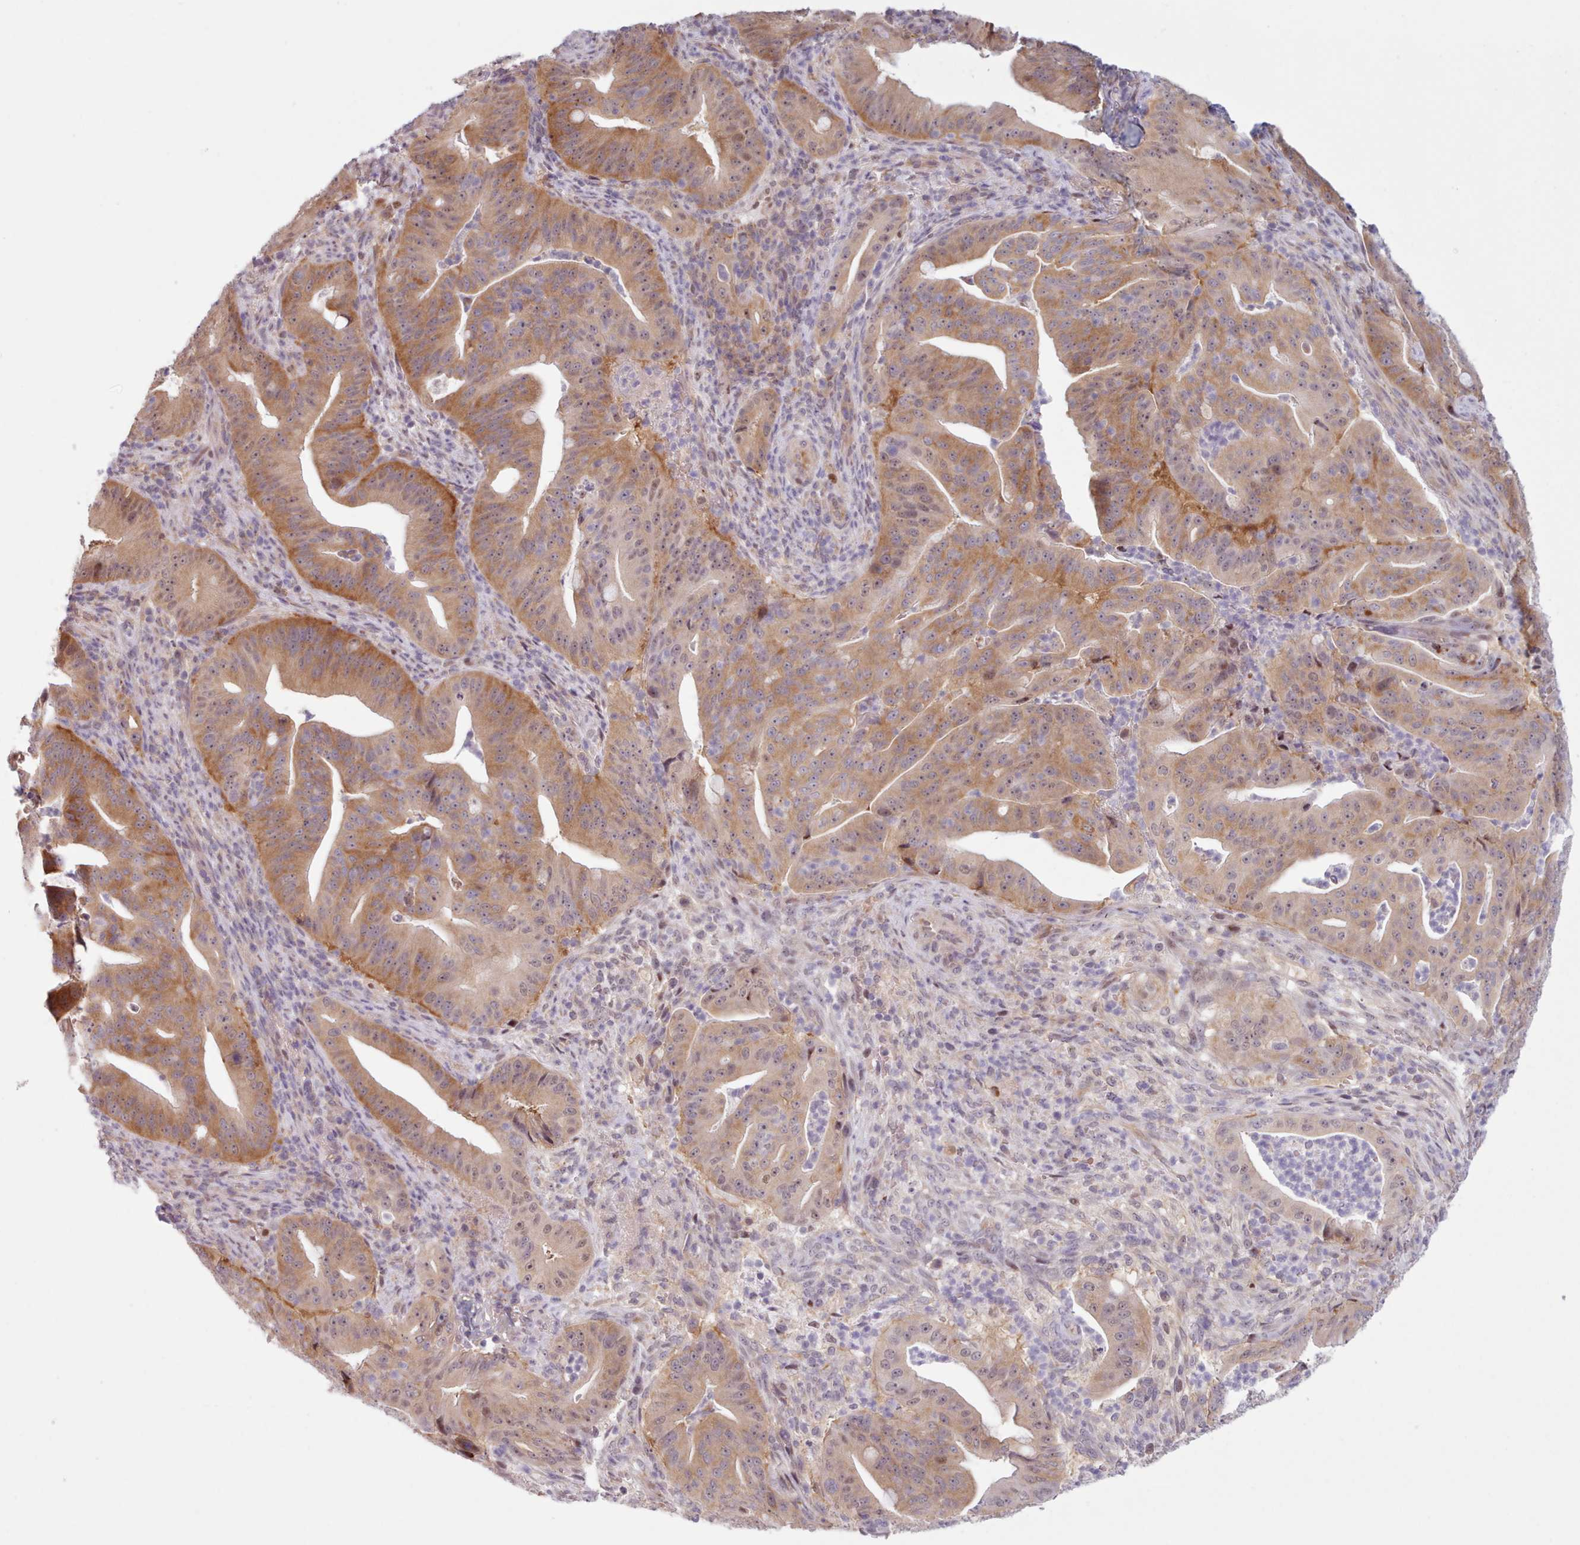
{"staining": {"intensity": "moderate", "quantity": "25%-75%", "location": "cytoplasmic/membranous"}, "tissue": "pancreatic cancer", "cell_type": "Tumor cells", "image_type": "cancer", "snomed": [{"axis": "morphology", "description": "Adenocarcinoma, NOS"}, {"axis": "topography", "description": "Pancreas"}], "caption": "High-power microscopy captured an immunohistochemistry (IHC) micrograph of pancreatic cancer, revealing moderate cytoplasmic/membranous staining in about 25%-75% of tumor cells. (Brightfield microscopy of DAB IHC at high magnification).", "gene": "KBTBD7", "patient": {"sex": "male", "age": 71}}